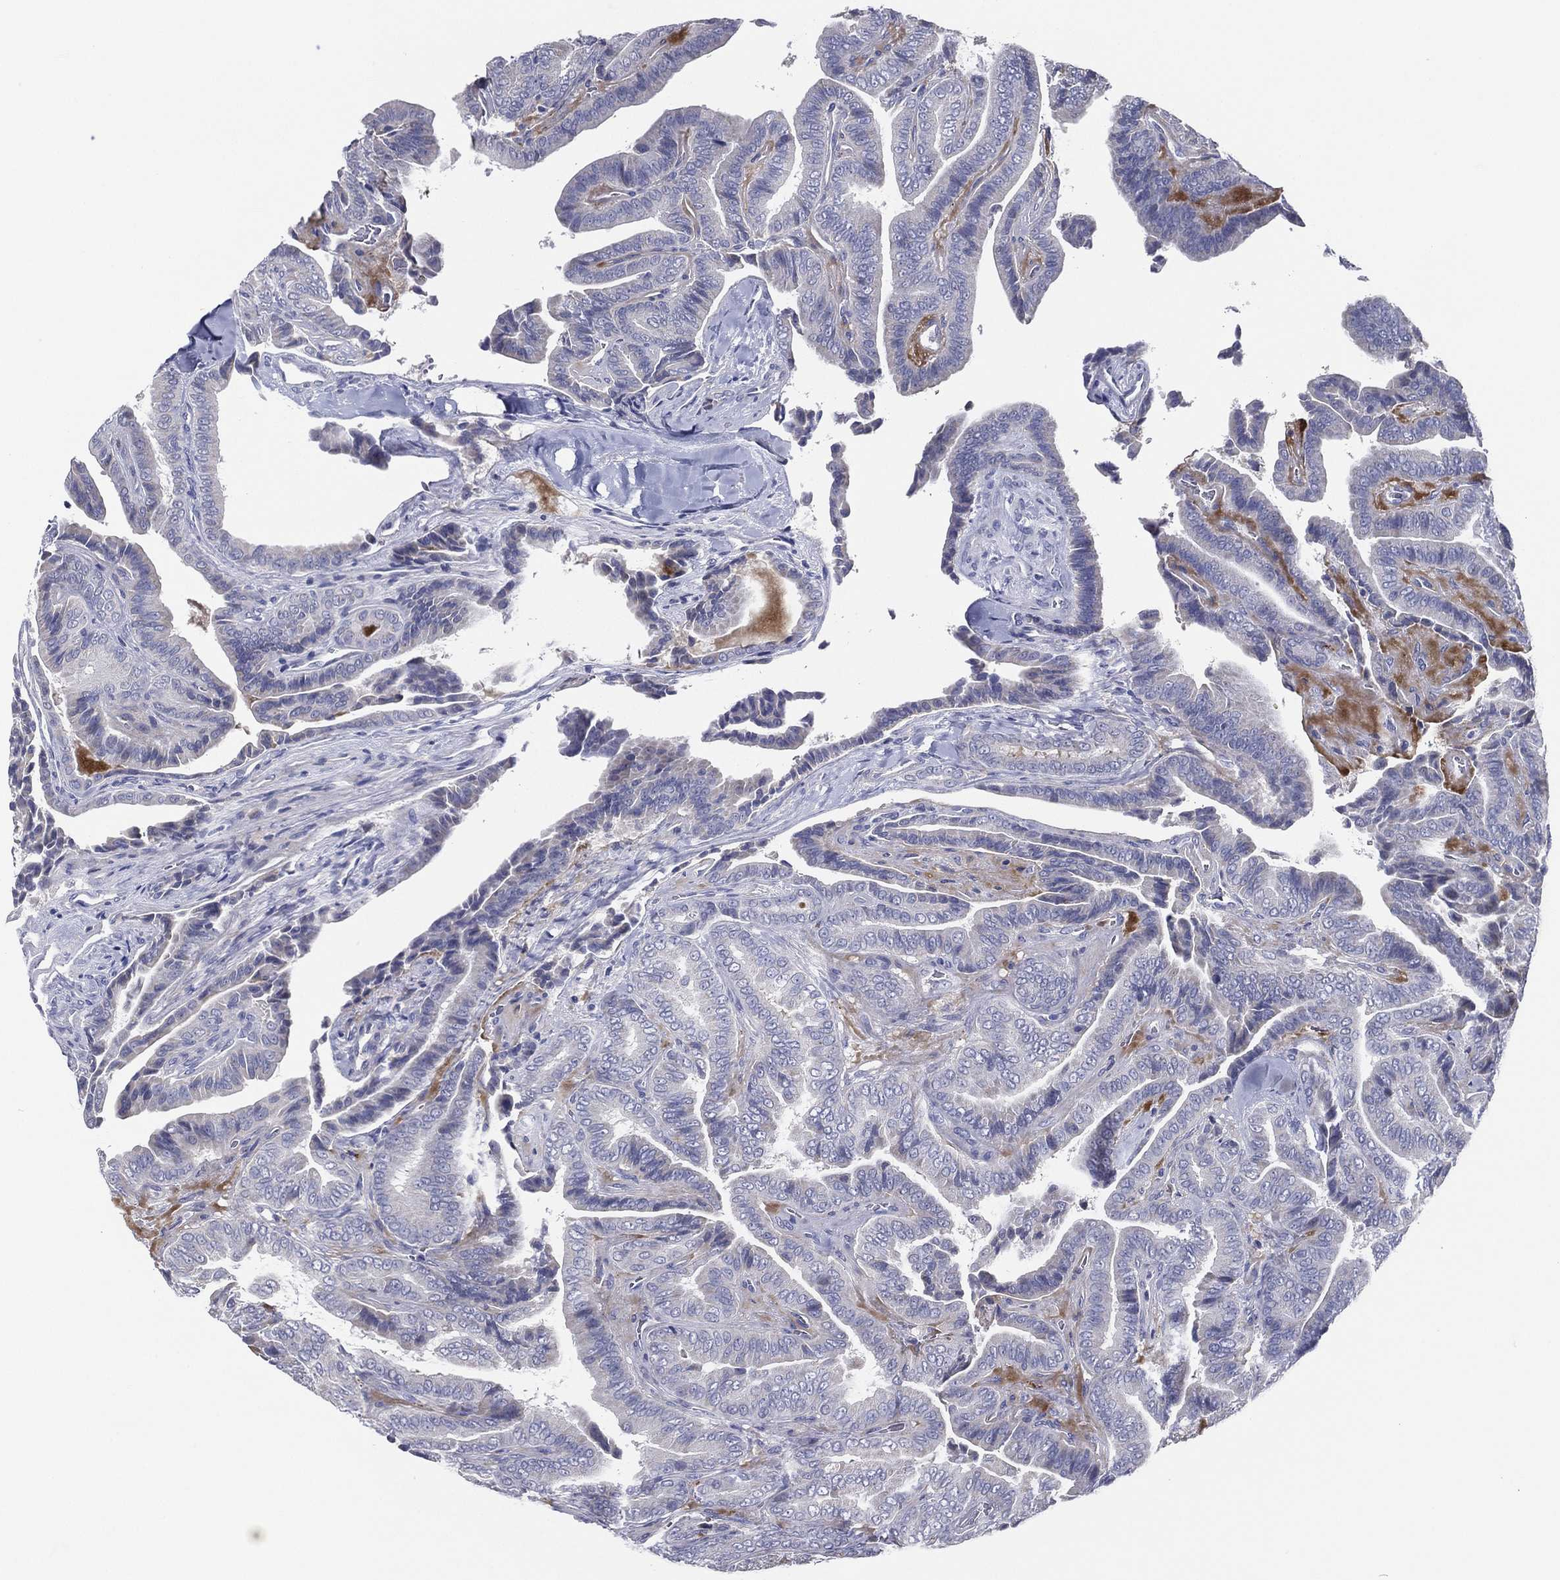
{"staining": {"intensity": "negative", "quantity": "none", "location": "none"}, "tissue": "thyroid cancer", "cell_type": "Tumor cells", "image_type": "cancer", "snomed": [{"axis": "morphology", "description": "Papillary adenocarcinoma, NOS"}, {"axis": "topography", "description": "Thyroid gland"}], "caption": "Tumor cells are negative for brown protein staining in thyroid cancer (papillary adenocarcinoma).", "gene": "SLC13A4", "patient": {"sex": "male", "age": 61}}